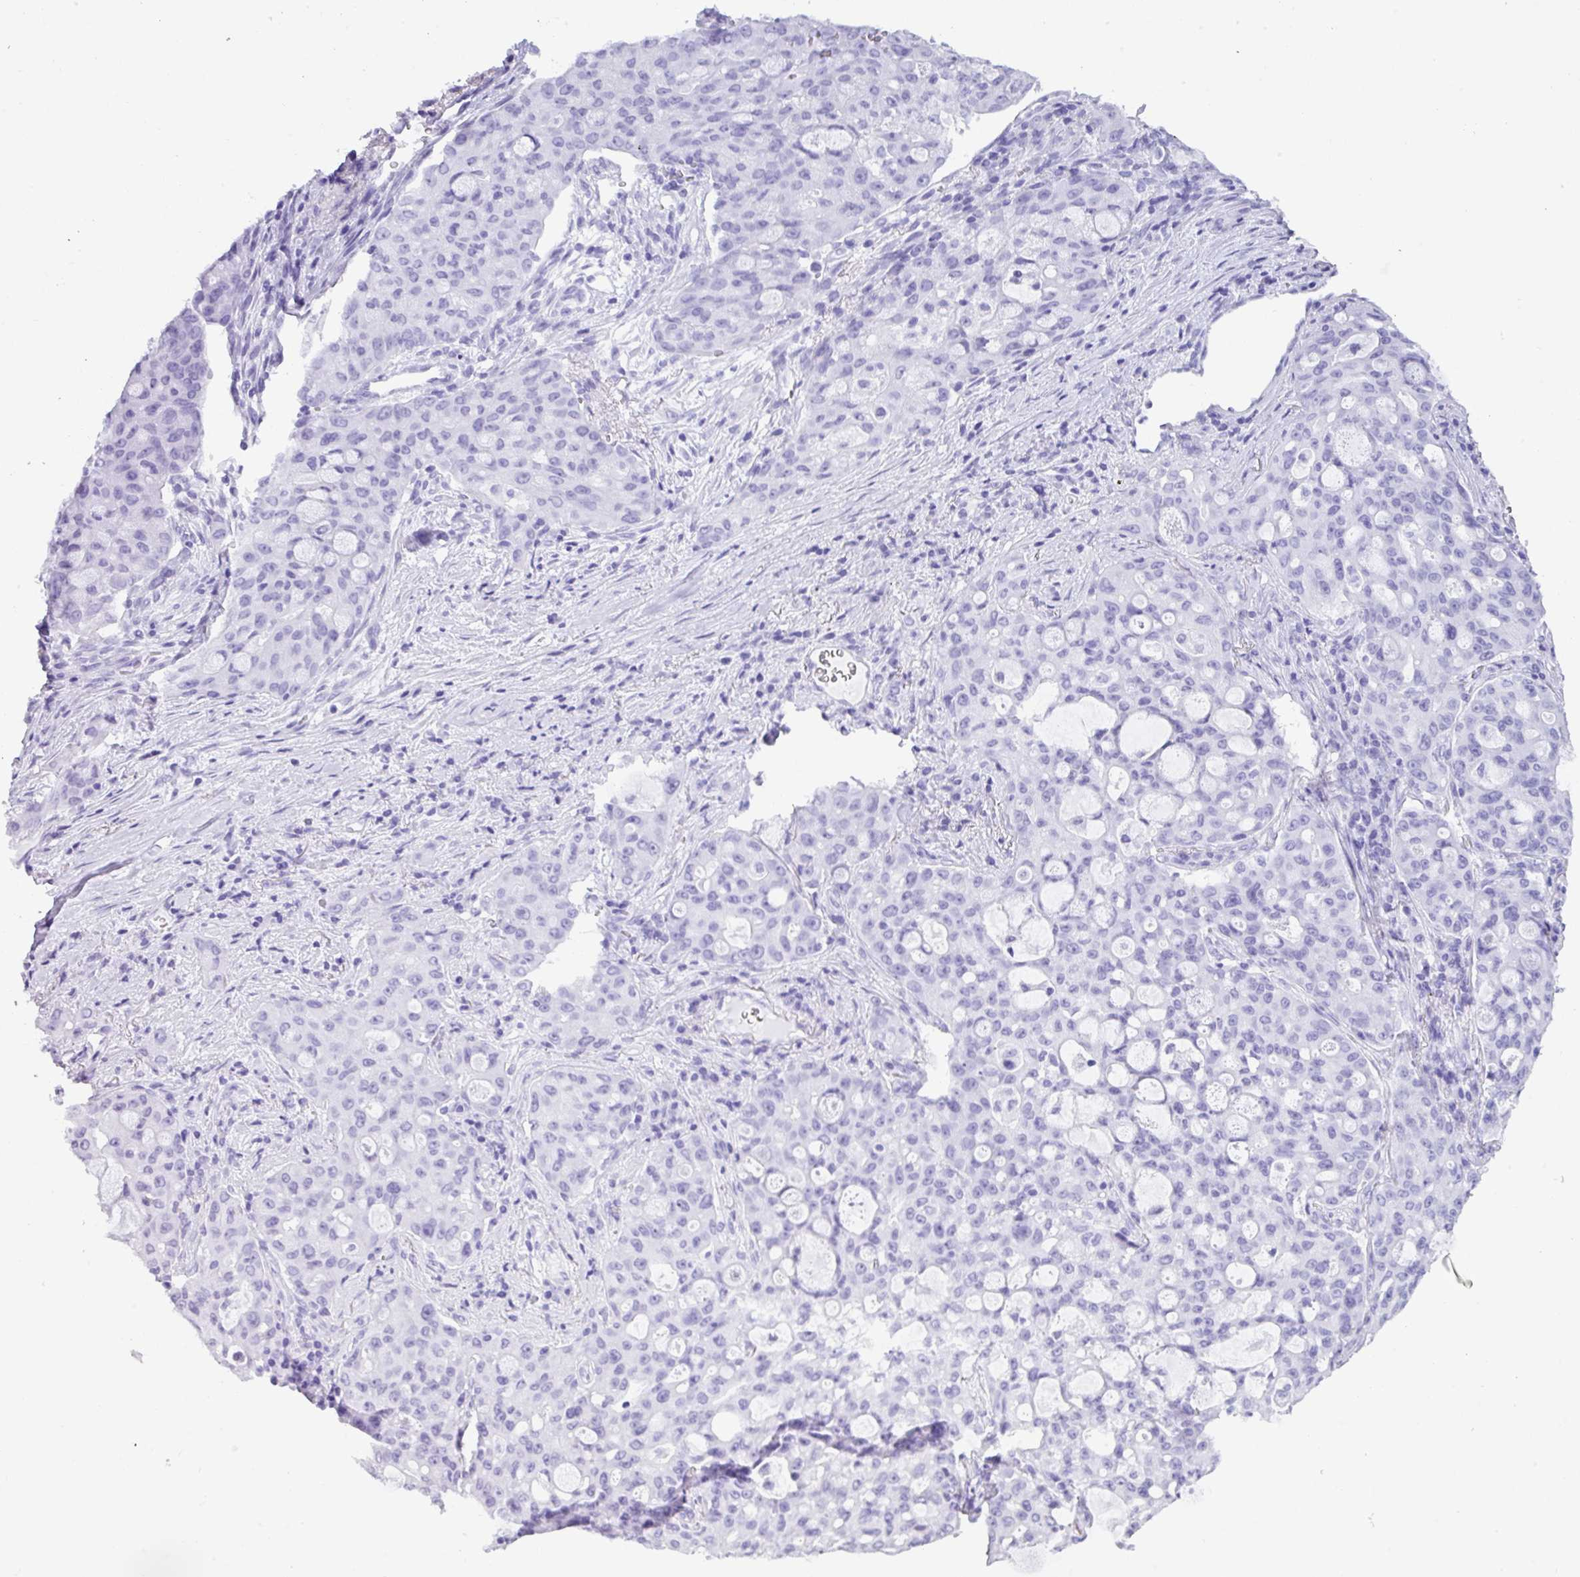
{"staining": {"intensity": "negative", "quantity": "none", "location": "none"}, "tissue": "lung cancer", "cell_type": "Tumor cells", "image_type": "cancer", "snomed": [{"axis": "morphology", "description": "Adenocarcinoma, NOS"}, {"axis": "topography", "description": "Lung"}], "caption": "DAB (3,3'-diaminobenzidine) immunohistochemical staining of lung adenocarcinoma reveals no significant positivity in tumor cells.", "gene": "ZNF524", "patient": {"sex": "female", "age": 44}}